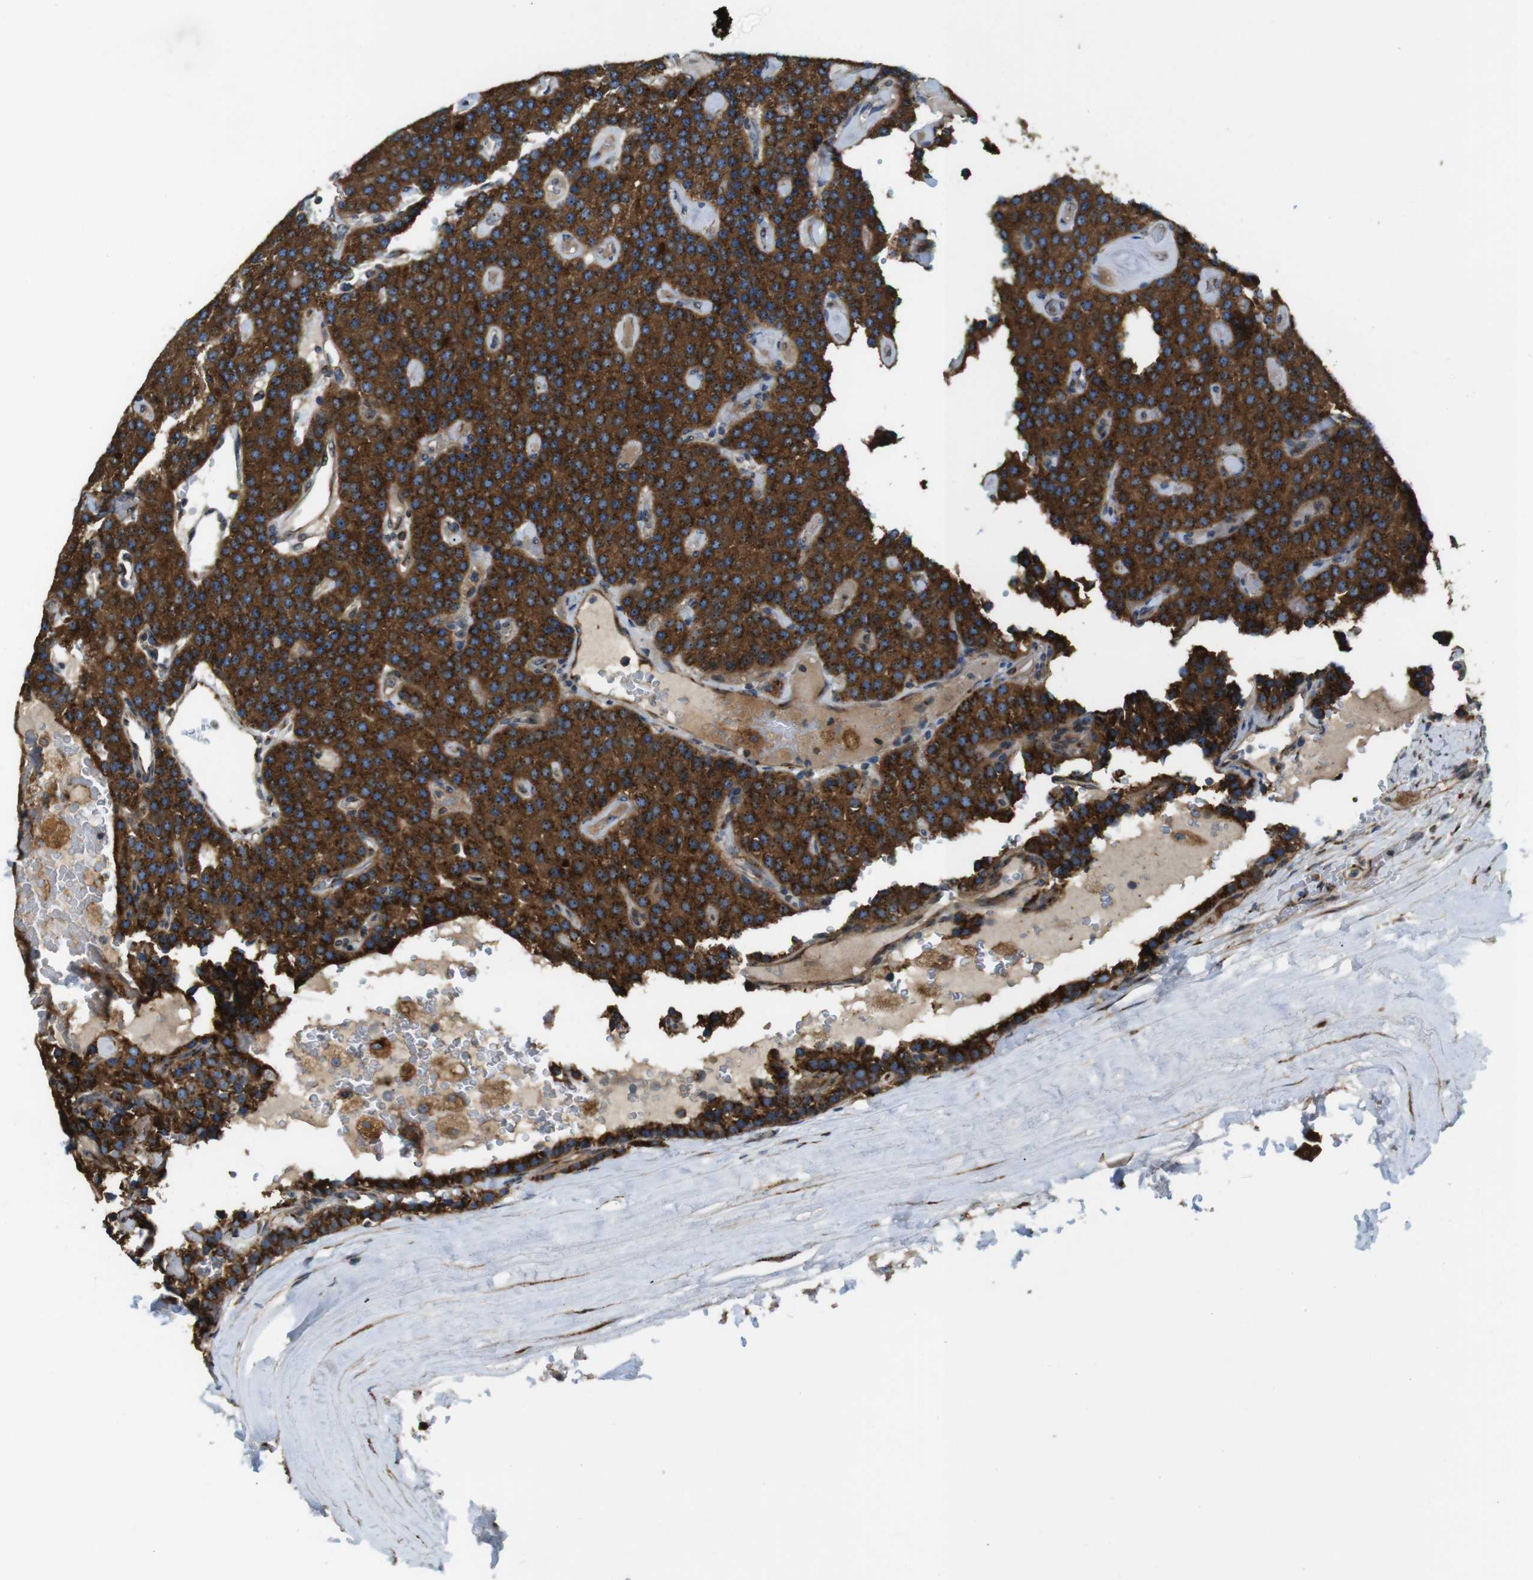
{"staining": {"intensity": "strong", "quantity": ">75%", "location": "cytoplasmic/membranous"}, "tissue": "parathyroid gland", "cell_type": "Glandular cells", "image_type": "normal", "snomed": [{"axis": "morphology", "description": "Normal tissue, NOS"}, {"axis": "morphology", "description": "Adenoma, NOS"}, {"axis": "topography", "description": "Parathyroid gland"}], "caption": "A micrograph of human parathyroid gland stained for a protein displays strong cytoplasmic/membranous brown staining in glandular cells. The staining was performed using DAB to visualize the protein expression in brown, while the nuclei were stained in blue with hematoxylin (Magnification: 20x).", "gene": "TMEM143", "patient": {"sex": "female", "age": 86}}